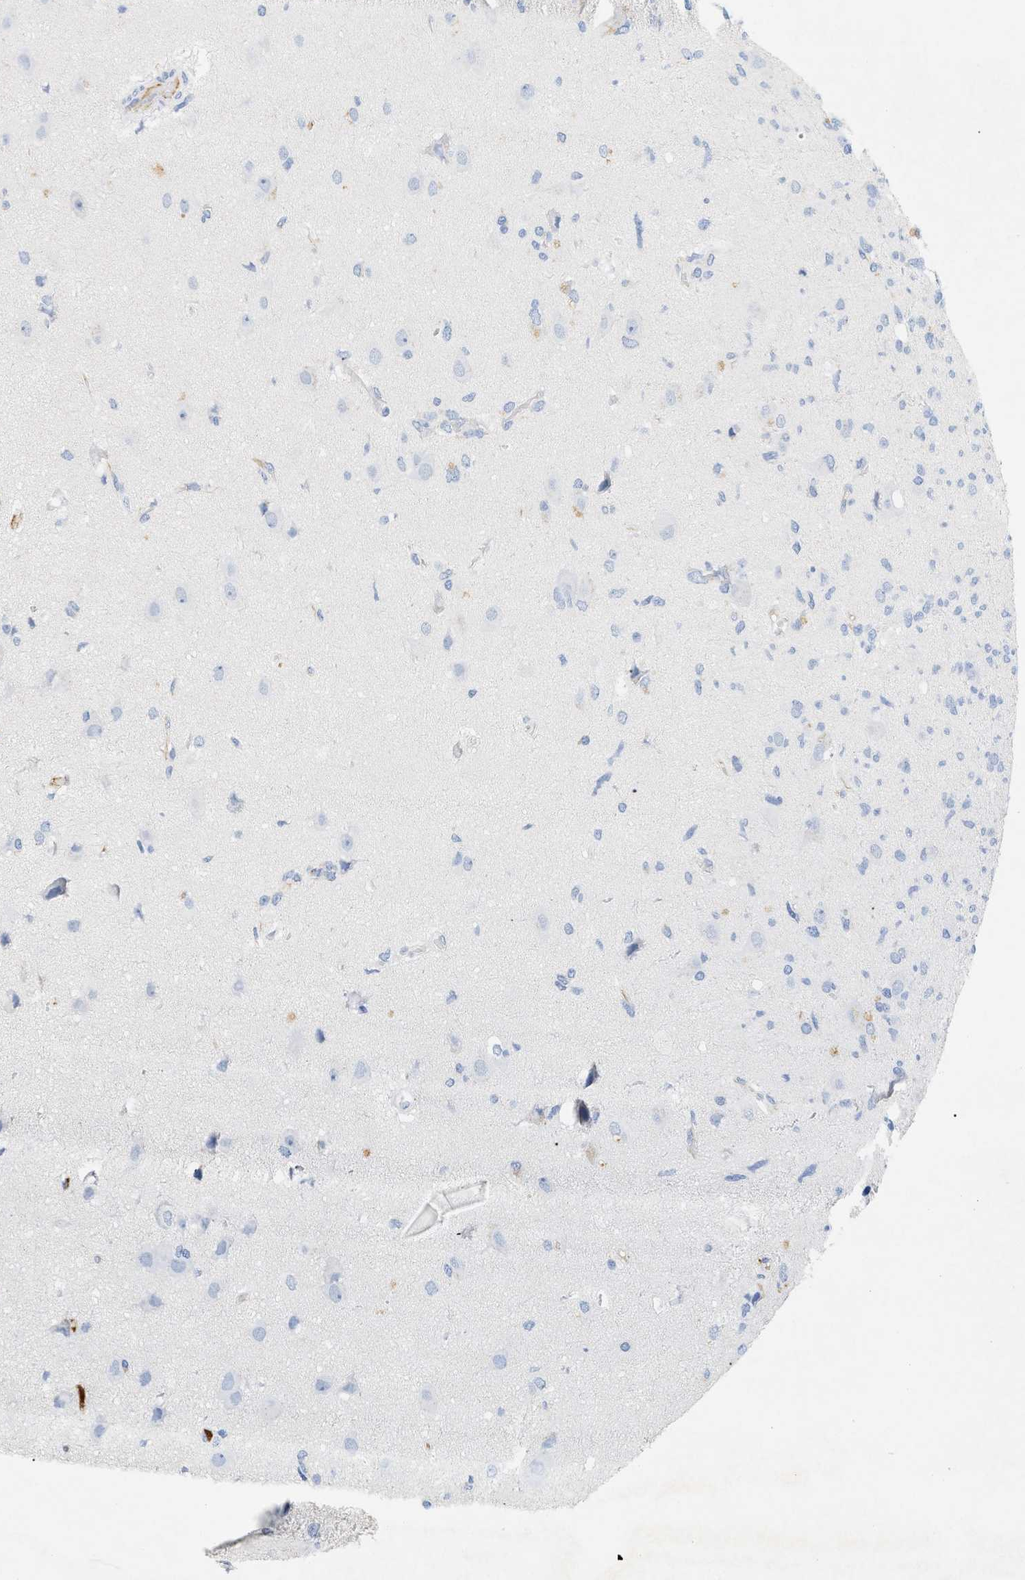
{"staining": {"intensity": "negative", "quantity": "none", "location": "none"}, "tissue": "glioma", "cell_type": "Tumor cells", "image_type": "cancer", "snomed": [{"axis": "morphology", "description": "Glioma, malignant, High grade"}, {"axis": "topography", "description": "Brain"}], "caption": "Human glioma stained for a protein using immunohistochemistry shows no expression in tumor cells.", "gene": "CFH", "patient": {"sex": "female", "age": 59}}